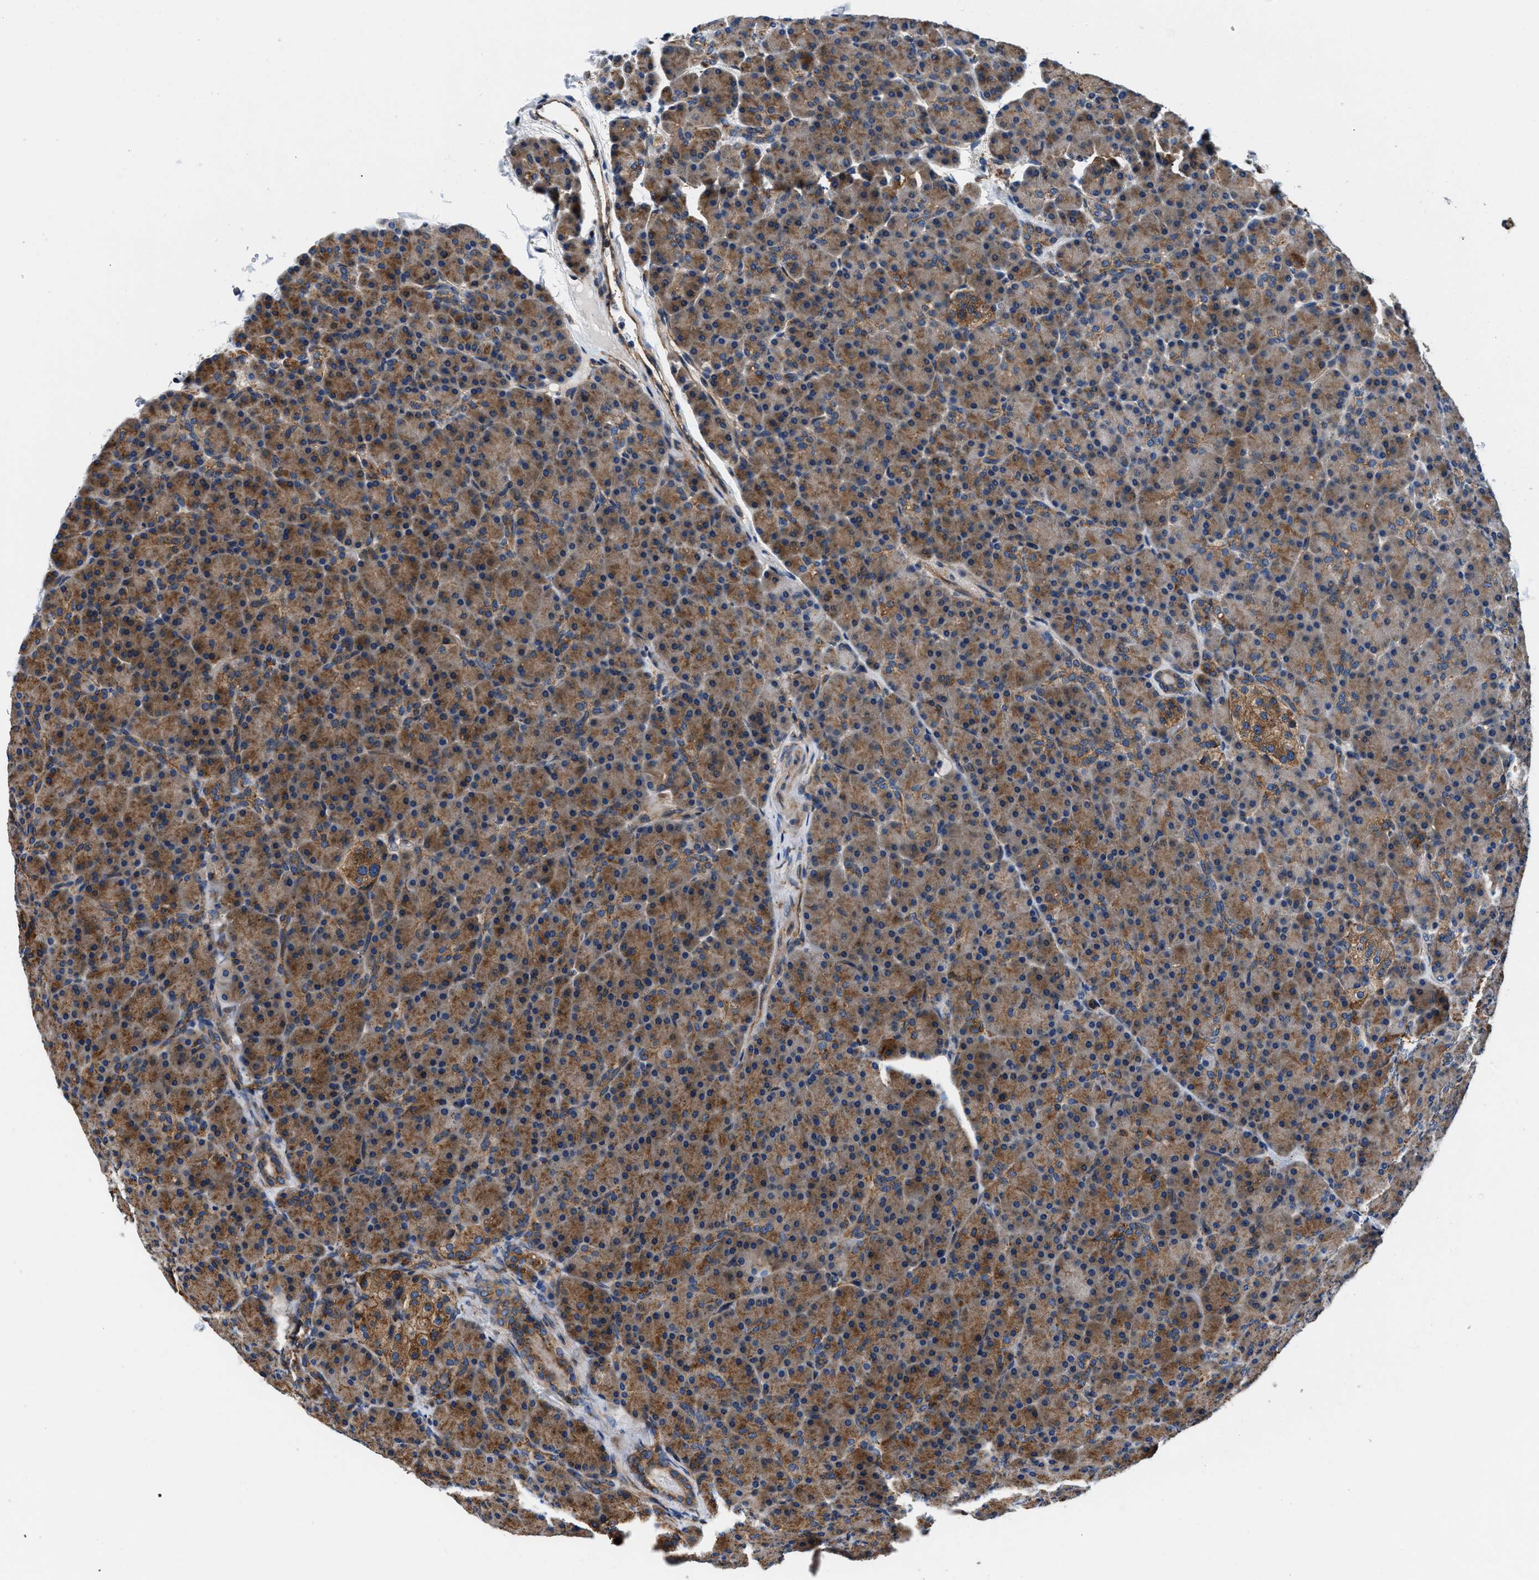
{"staining": {"intensity": "moderate", "quantity": ">75%", "location": "cytoplasmic/membranous"}, "tissue": "pancreas", "cell_type": "Exocrine glandular cells", "image_type": "normal", "snomed": [{"axis": "morphology", "description": "Normal tissue, NOS"}, {"axis": "topography", "description": "Pancreas"}], "caption": "Immunohistochemistry (IHC) image of unremarkable pancreas: human pancreas stained using immunohistochemistry (IHC) displays medium levels of moderate protein expression localized specifically in the cytoplasmic/membranous of exocrine glandular cells, appearing as a cytoplasmic/membranous brown color.", "gene": "PPP1R9B", "patient": {"sex": "female", "age": 43}}